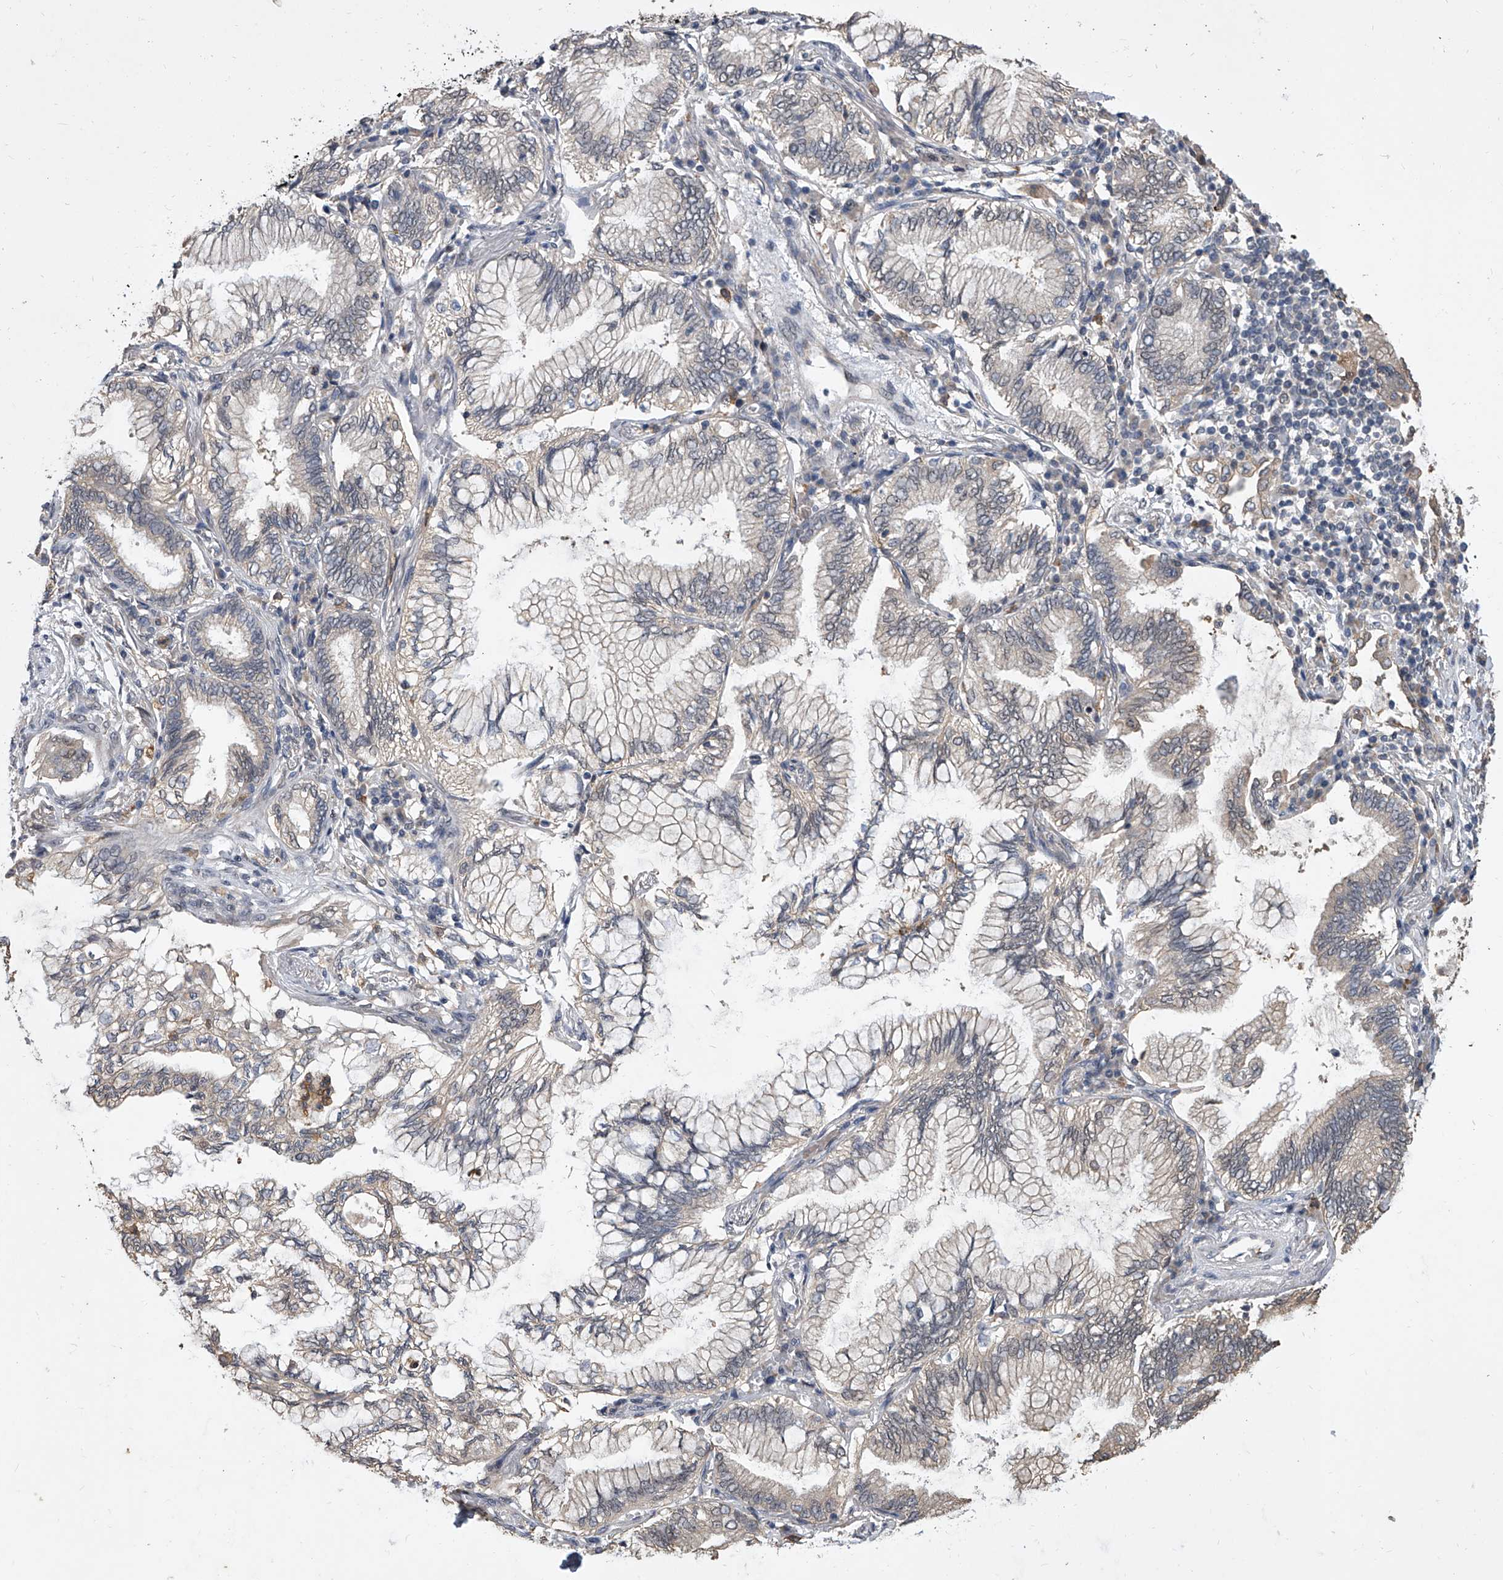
{"staining": {"intensity": "weak", "quantity": "25%-75%", "location": "cytoplasmic/membranous,nuclear"}, "tissue": "lung cancer", "cell_type": "Tumor cells", "image_type": "cancer", "snomed": [{"axis": "morphology", "description": "Adenocarcinoma, NOS"}, {"axis": "topography", "description": "Lung"}], "caption": "Immunohistochemical staining of human lung adenocarcinoma shows low levels of weak cytoplasmic/membranous and nuclear protein expression in about 25%-75% of tumor cells.", "gene": "BHLHE23", "patient": {"sex": "female", "age": 70}}